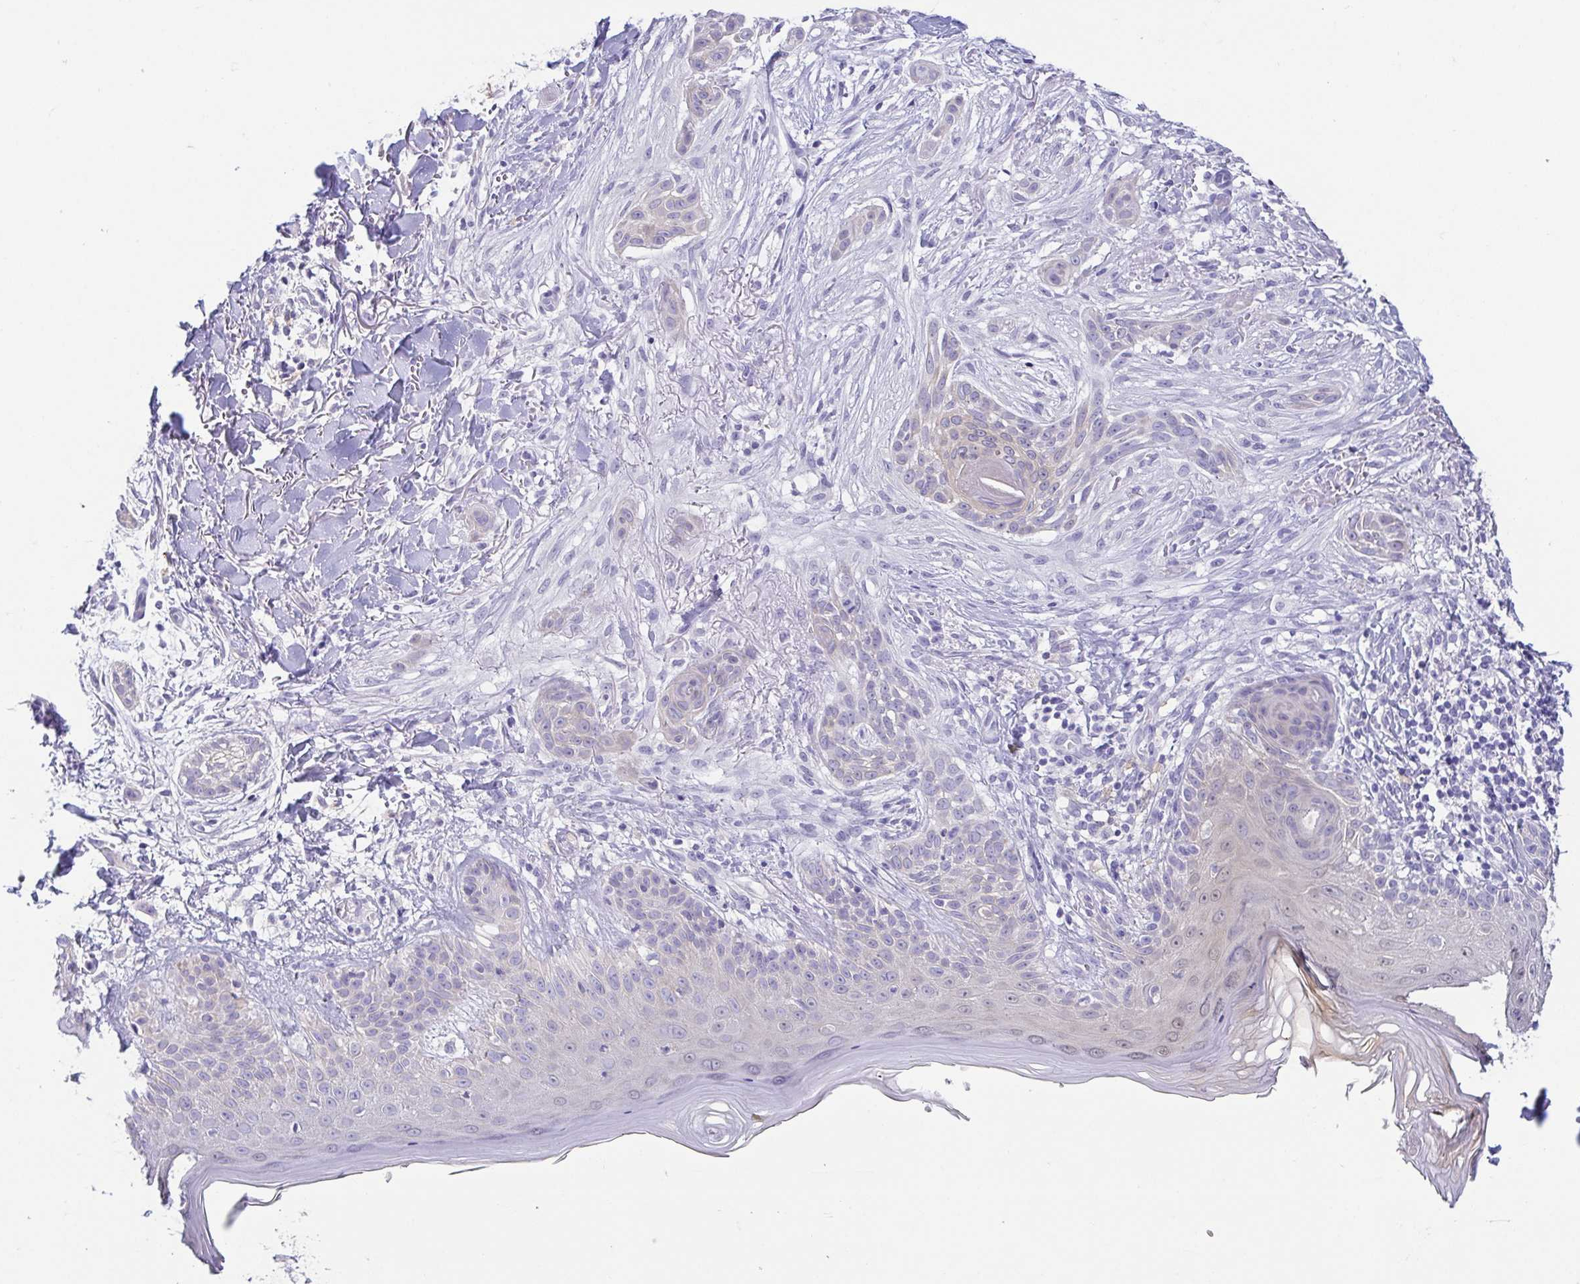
{"staining": {"intensity": "negative", "quantity": "none", "location": "none"}, "tissue": "skin cancer", "cell_type": "Tumor cells", "image_type": "cancer", "snomed": [{"axis": "morphology", "description": "Basal cell carcinoma"}, {"axis": "morphology", "description": "BCC, high aggressive"}, {"axis": "topography", "description": "Skin"}], "caption": "Immunohistochemistry (IHC) image of neoplastic tissue: skin basal cell carcinoma stained with DAB (3,3'-diaminobenzidine) reveals no significant protein positivity in tumor cells.", "gene": "FABP3", "patient": {"sex": "male", "age": 64}}